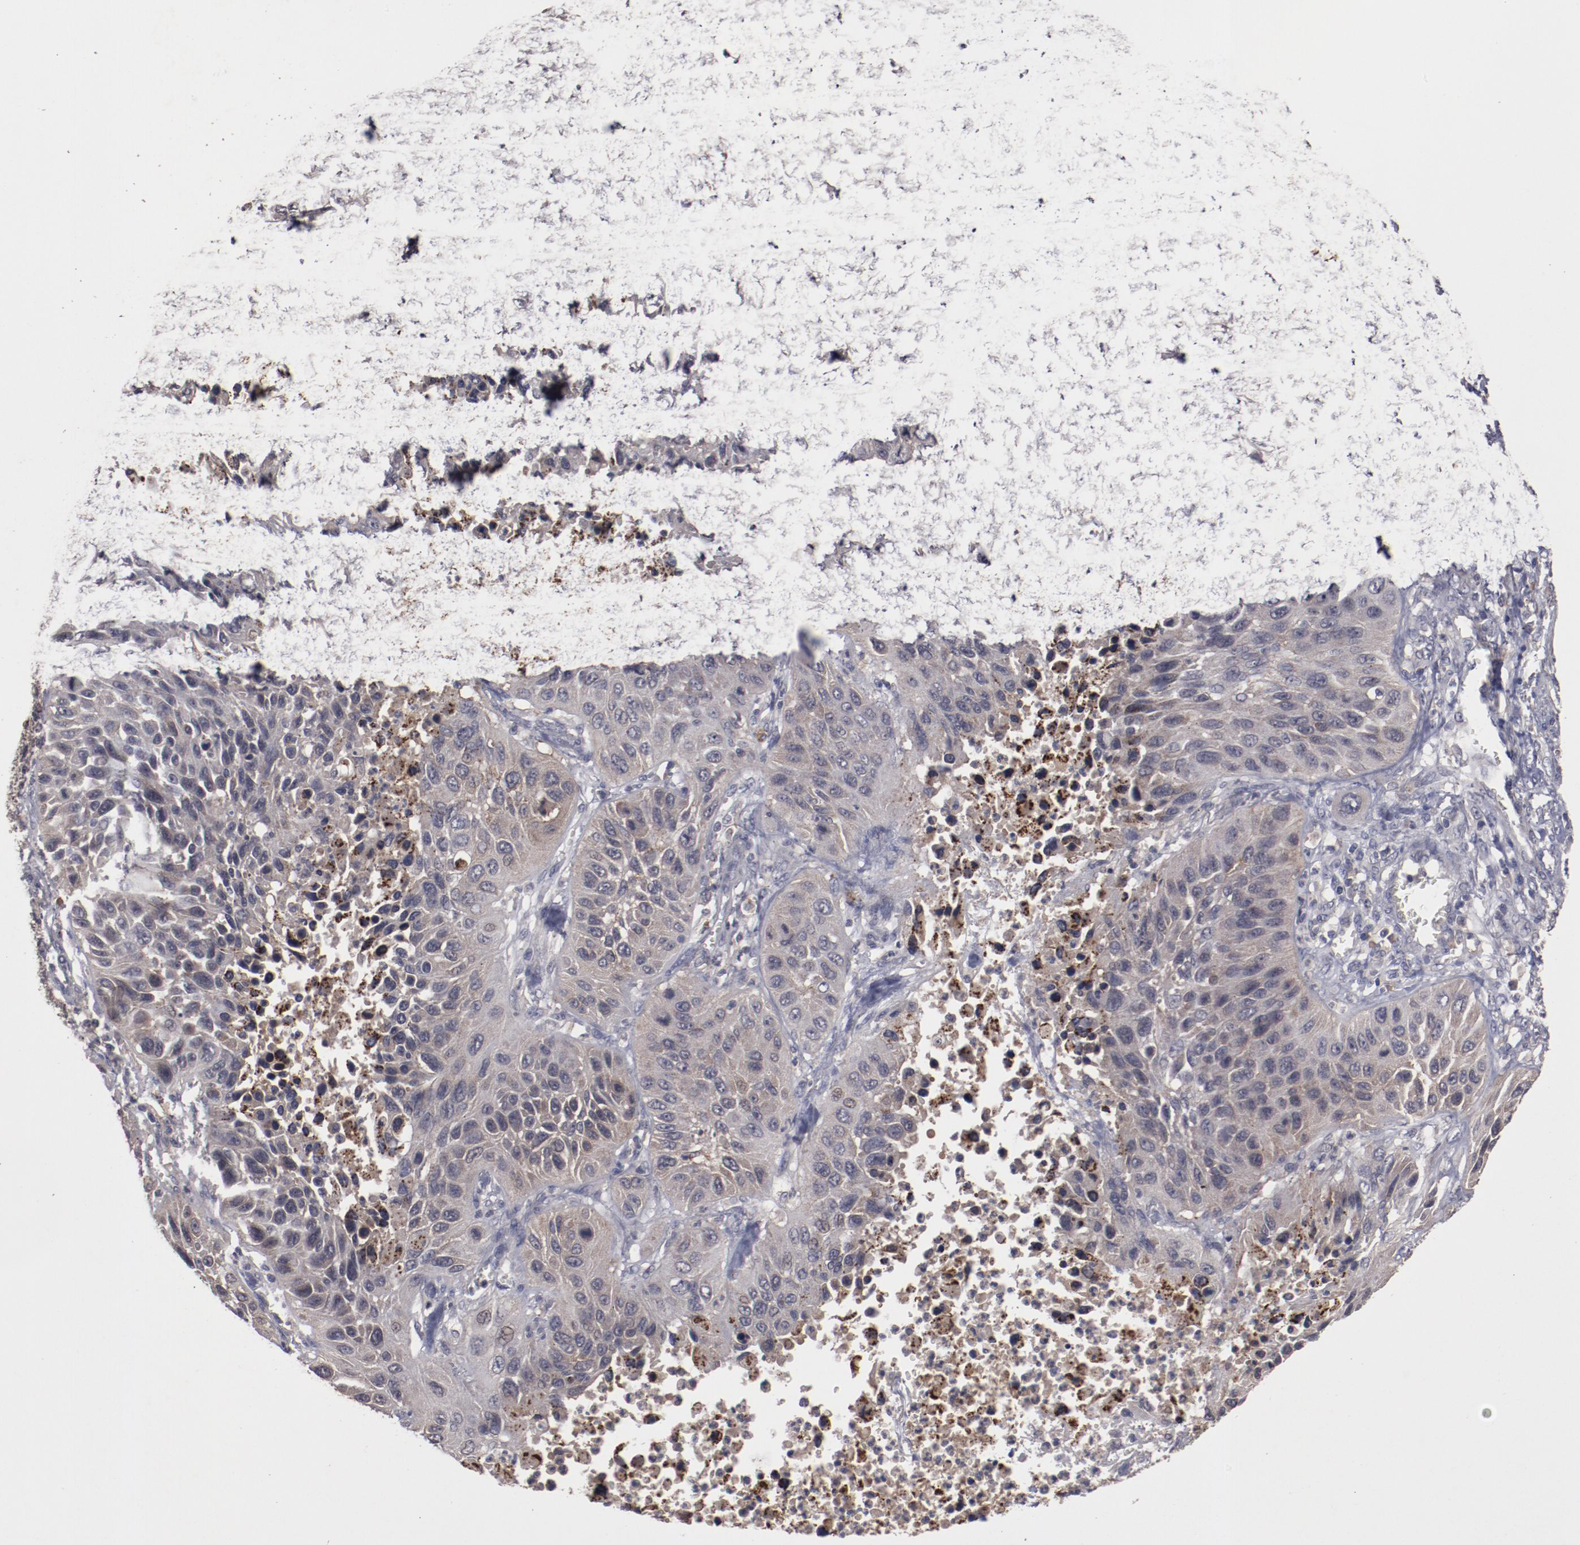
{"staining": {"intensity": "weak", "quantity": "25%-75%", "location": "cytoplasmic/membranous"}, "tissue": "lung cancer", "cell_type": "Tumor cells", "image_type": "cancer", "snomed": [{"axis": "morphology", "description": "Squamous cell carcinoma, NOS"}, {"axis": "topography", "description": "Lung"}], "caption": "Protein expression analysis of squamous cell carcinoma (lung) exhibits weak cytoplasmic/membranous staining in approximately 25%-75% of tumor cells. Using DAB (3,3'-diaminobenzidine) (brown) and hematoxylin (blue) stains, captured at high magnification using brightfield microscopy.", "gene": "LRRC75B", "patient": {"sex": "female", "age": 76}}